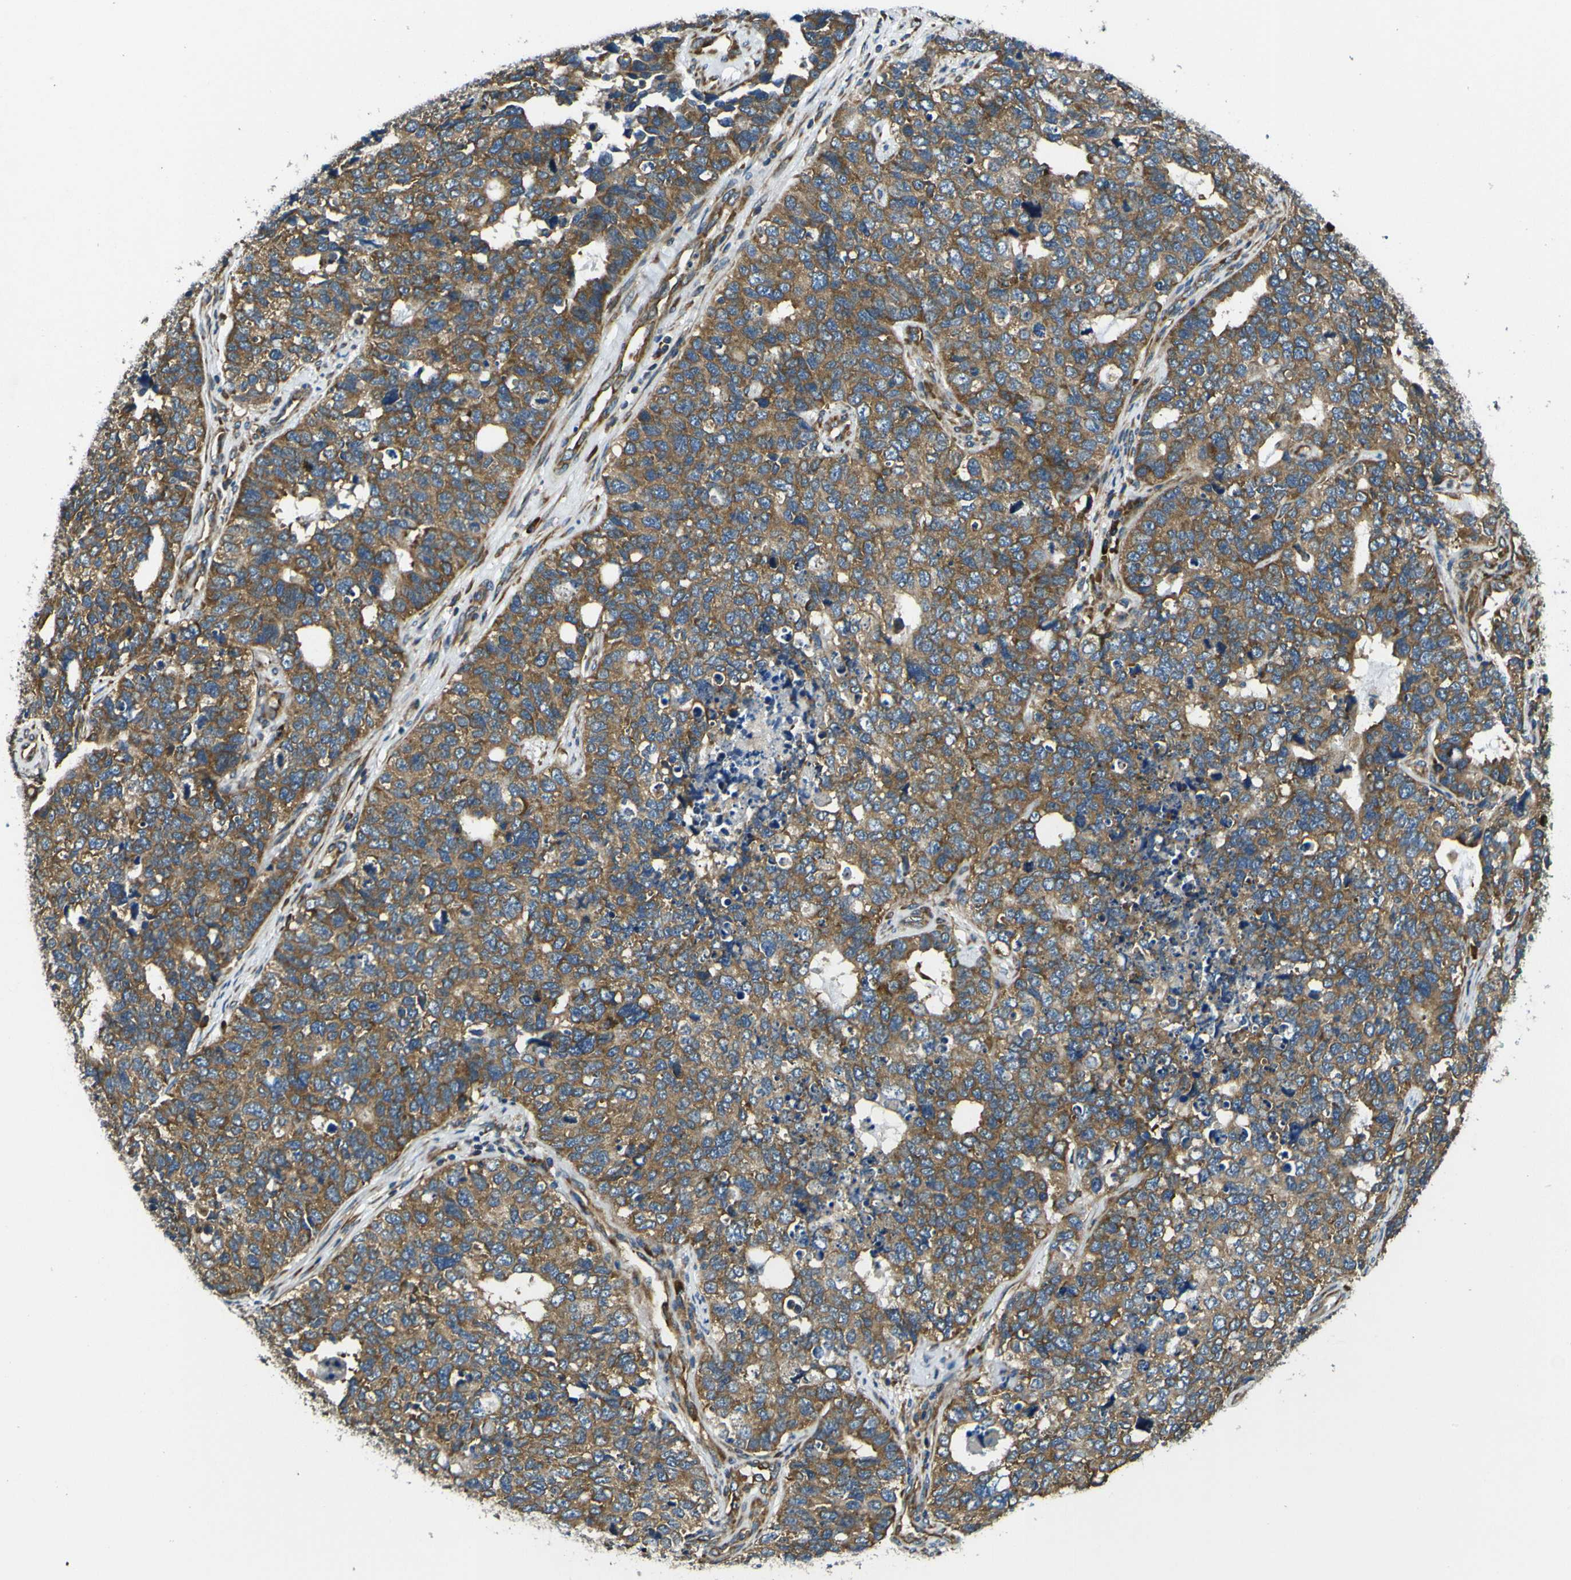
{"staining": {"intensity": "moderate", "quantity": ">75%", "location": "cytoplasmic/membranous"}, "tissue": "cervical cancer", "cell_type": "Tumor cells", "image_type": "cancer", "snomed": [{"axis": "morphology", "description": "Squamous cell carcinoma, NOS"}, {"axis": "topography", "description": "Cervix"}], "caption": "Immunohistochemical staining of human cervical squamous cell carcinoma displays medium levels of moderate cytoplasmic/membranous protein expression in approximately >75% of tumor cells.", "gene": "RPSA", "patient": {"sex": "female", "age": 63}}